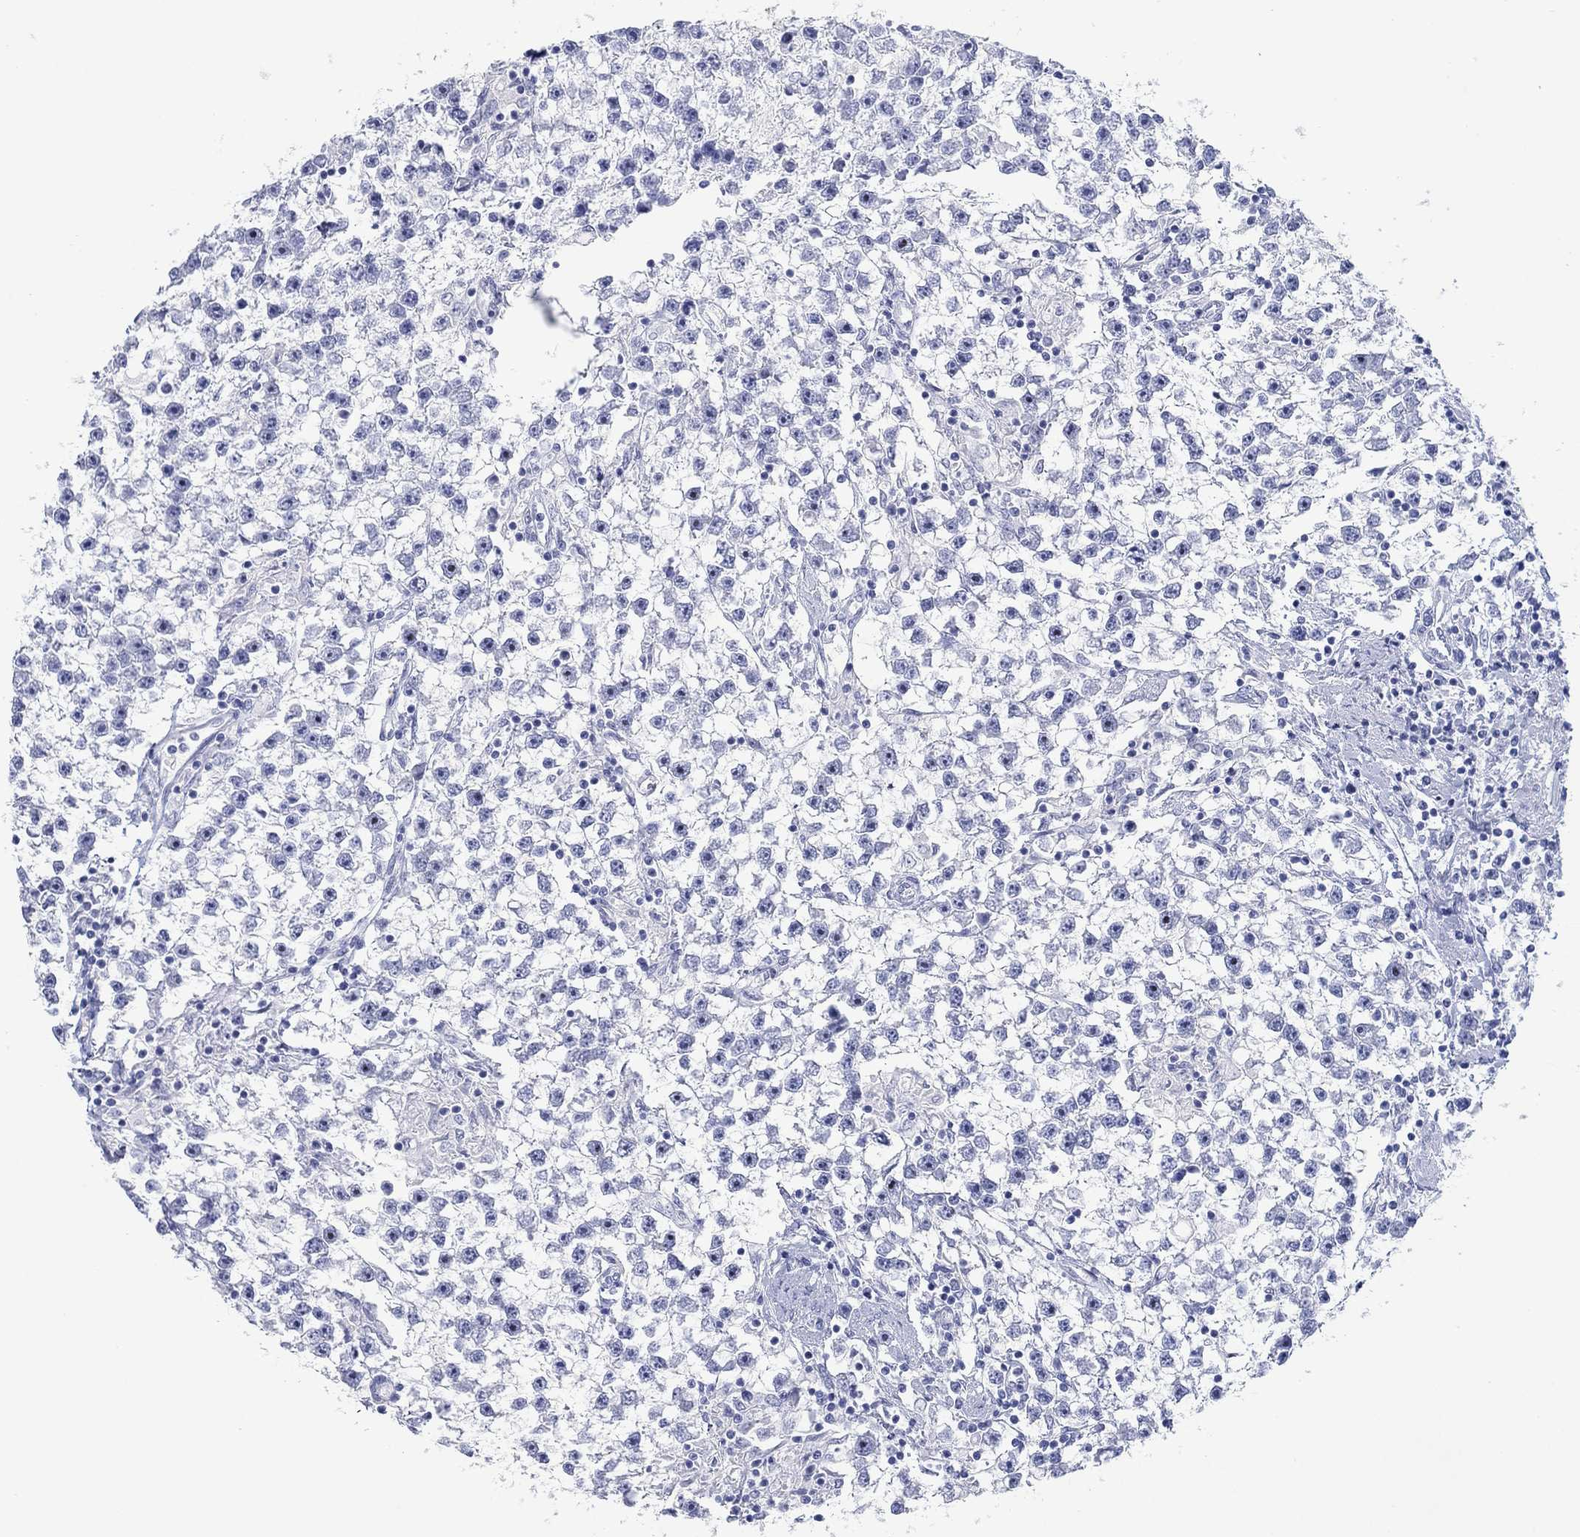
{"staining": {"intensity": "negative", "quantity": "none", "location": "none"}, "tissue": "testis cancer", "cell_type": "Tumor cells", "image_type": "cancer", "snomed": [{"axis": "morphology", "description": "Seminoma, NOS"}, {"axis": "topography", "description": "Testis"}], "caption": "High magnification brightfield microscopy of seminoma (testis) stained with DAB (3,3'-diaminobenzidine) (brown) and counterstained with hematoxylin (blue): tumor cells show no significant positivity.", "gene": "AKR1C2", "patient": {"sex": "male", "age": 59}}